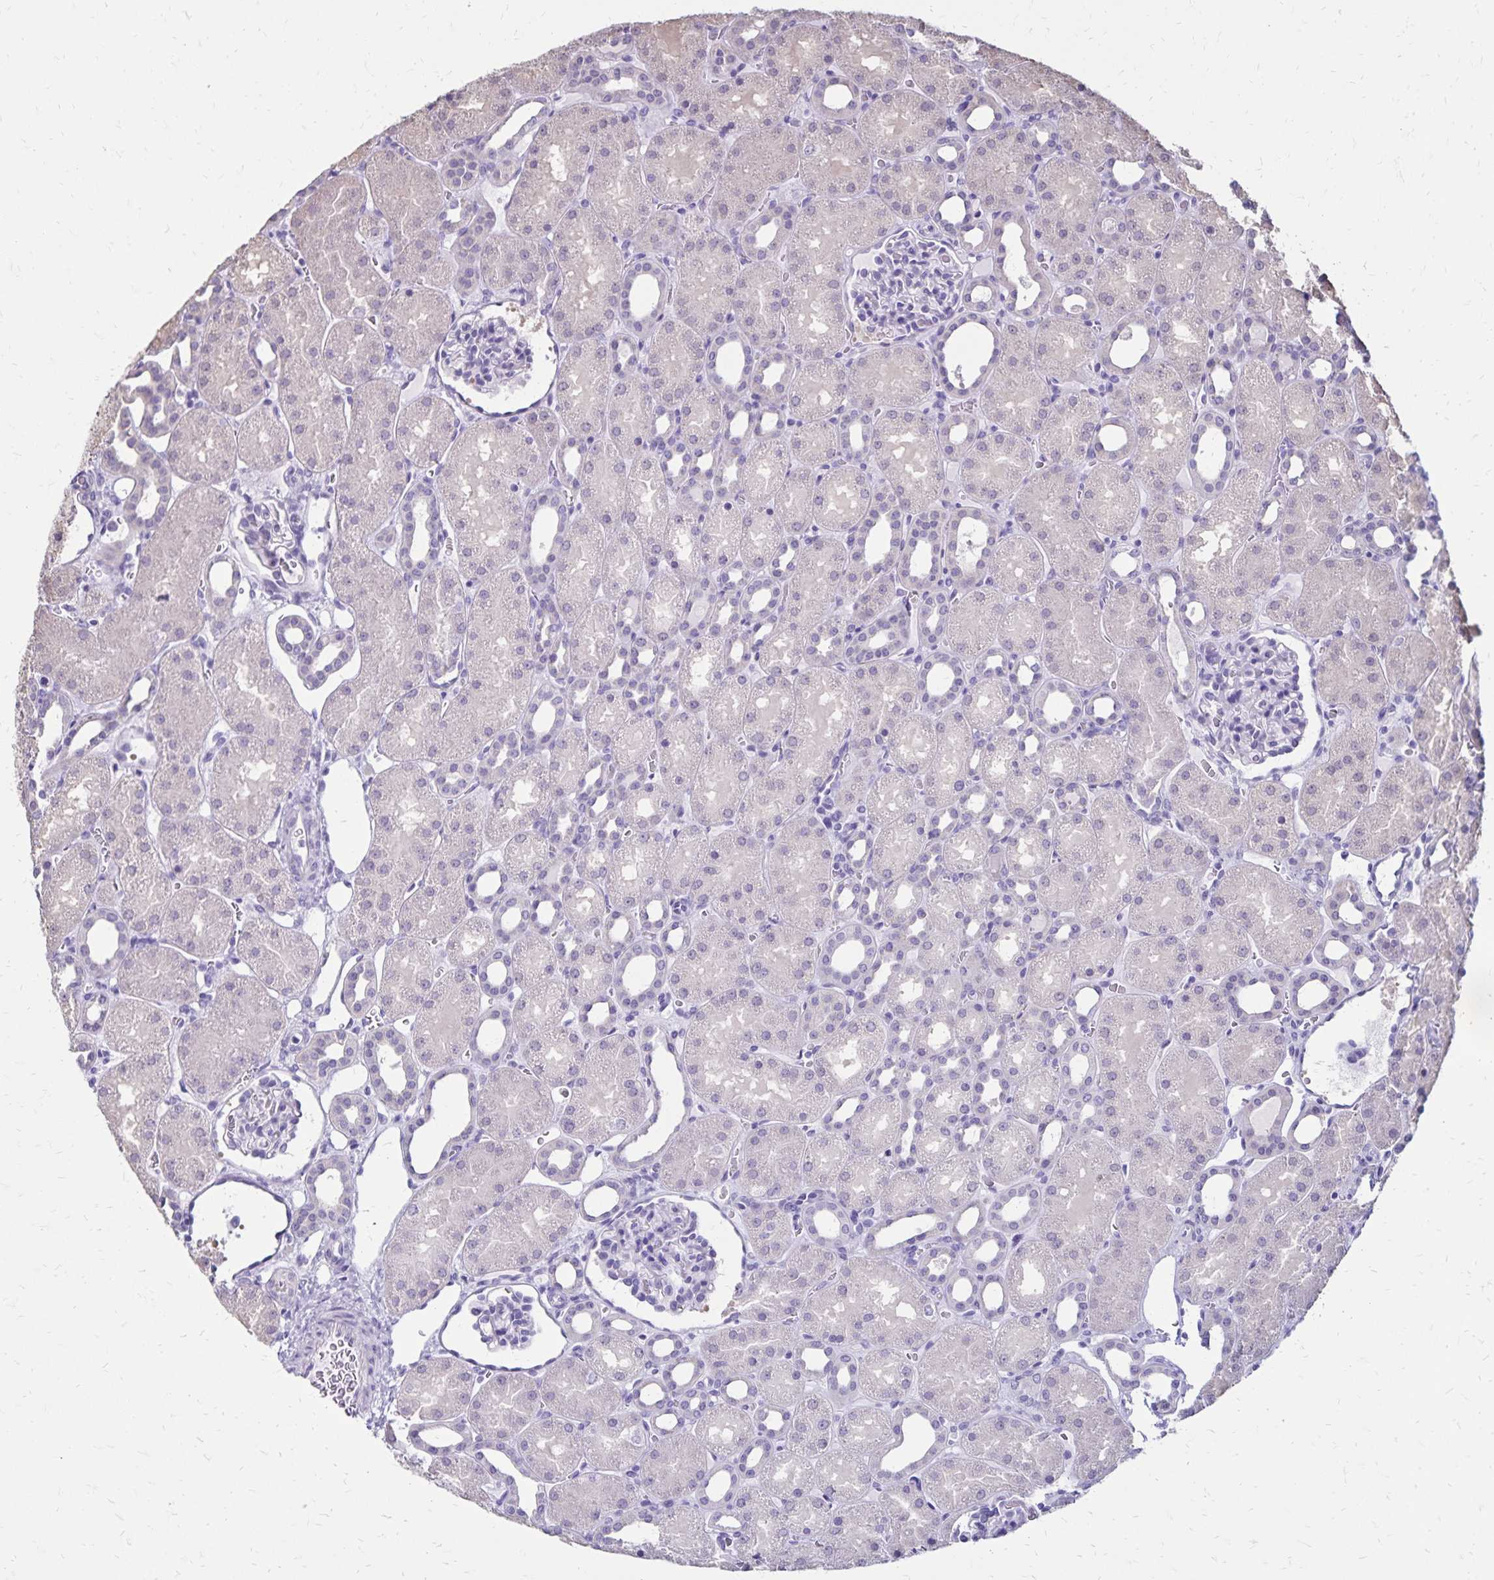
{"staining": {"intensity": "negative", "quantity": "none", "location": "none"}, "tissue": "kidney", "cell_type": "Cells in glomeruli", "image_type": "normal", "snomed": [{"axis": "morphology", "description": "Normal tissue, NOS"}, {"axis": "topography", "description": "Kidney"}], "caption": "The immunohistochemistry (IHC) photomicrograph has no significant staining in cells in glomeruli of kidney.", "gene": "SH3GL3", "patient": {"sex": "male", "age": 2}}